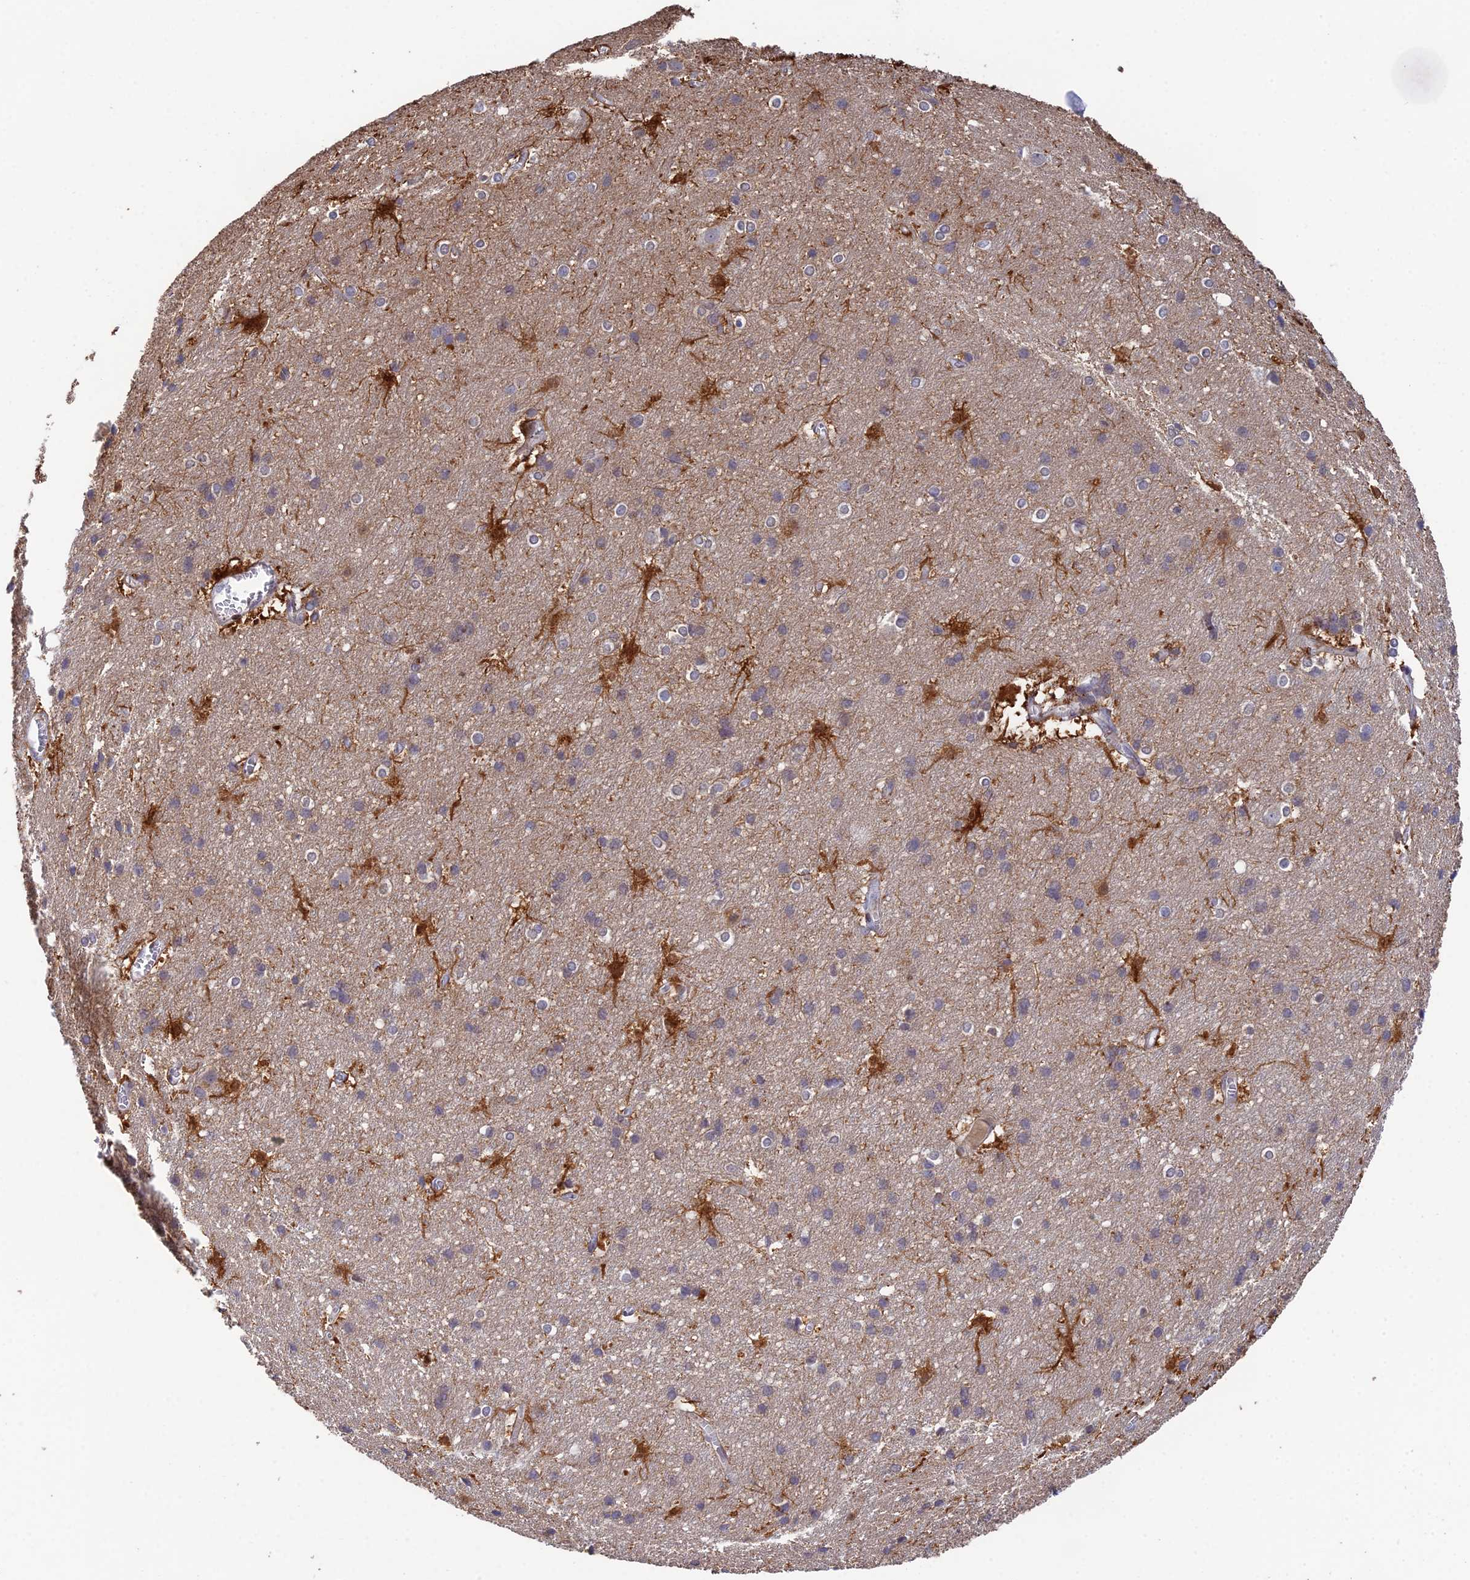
{"staining": {"intensity": "moderate", "quantity": ">75%", "location": "cytoplasmic/membranous"}, "tissue": "cerebral cortex", "cell_type": "Endothelial cells", "image_type": "normal", "snomed": [{"axis": "morphology", "description": "Normal tissue, NOS"}, {"axis": "topography", "description": "Cerebral cortex"}], "caption": "A brown stain shows moderate cytoplasmic/membranous staining of a protein in endothelial cells of benign human cerebral cortex. (DAB = brown stain, brightfield microscopy at high magnification).", "gene": "ELOA2", "patient": {"sex": "male", "age": 54}}